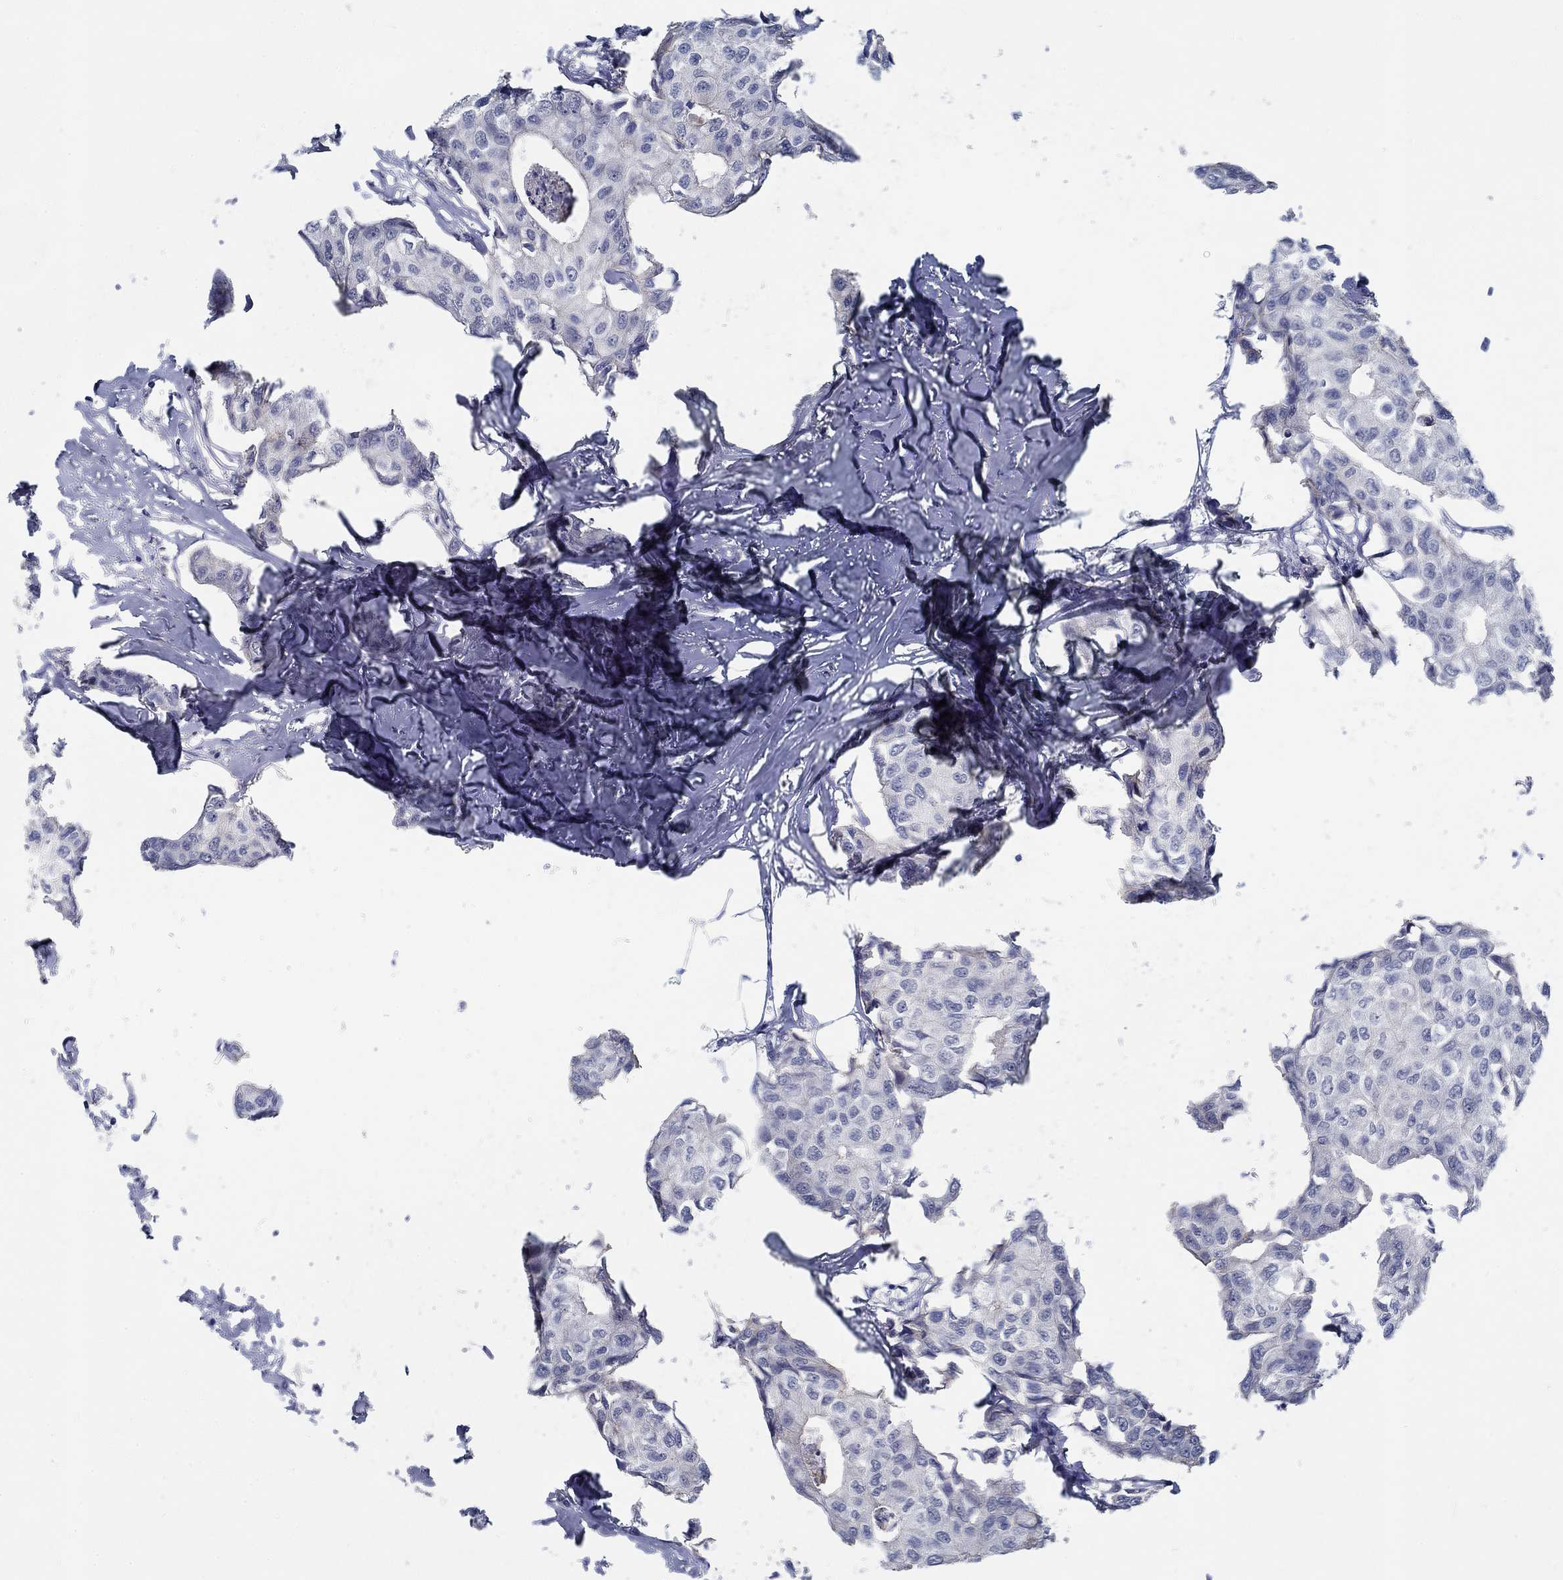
{"staining": {"intensity": "negative", "quantity": "none", "location": "none"}, "tissue": "breast cancer", "cell_type": "Tumor cells", "image_type": "cancer", "snomed": [{"axis": "morphology", "description": "Duct carcinoma"}, {"axis": "topography", "description": "Breast"}], "caption": "A photomicrograph of human breast cancer (invasive ductal carcinoma) is negative for staining in tumor cells.", "gene": "MYBPC1", "patient": {"sex": "female", "age": 80}}